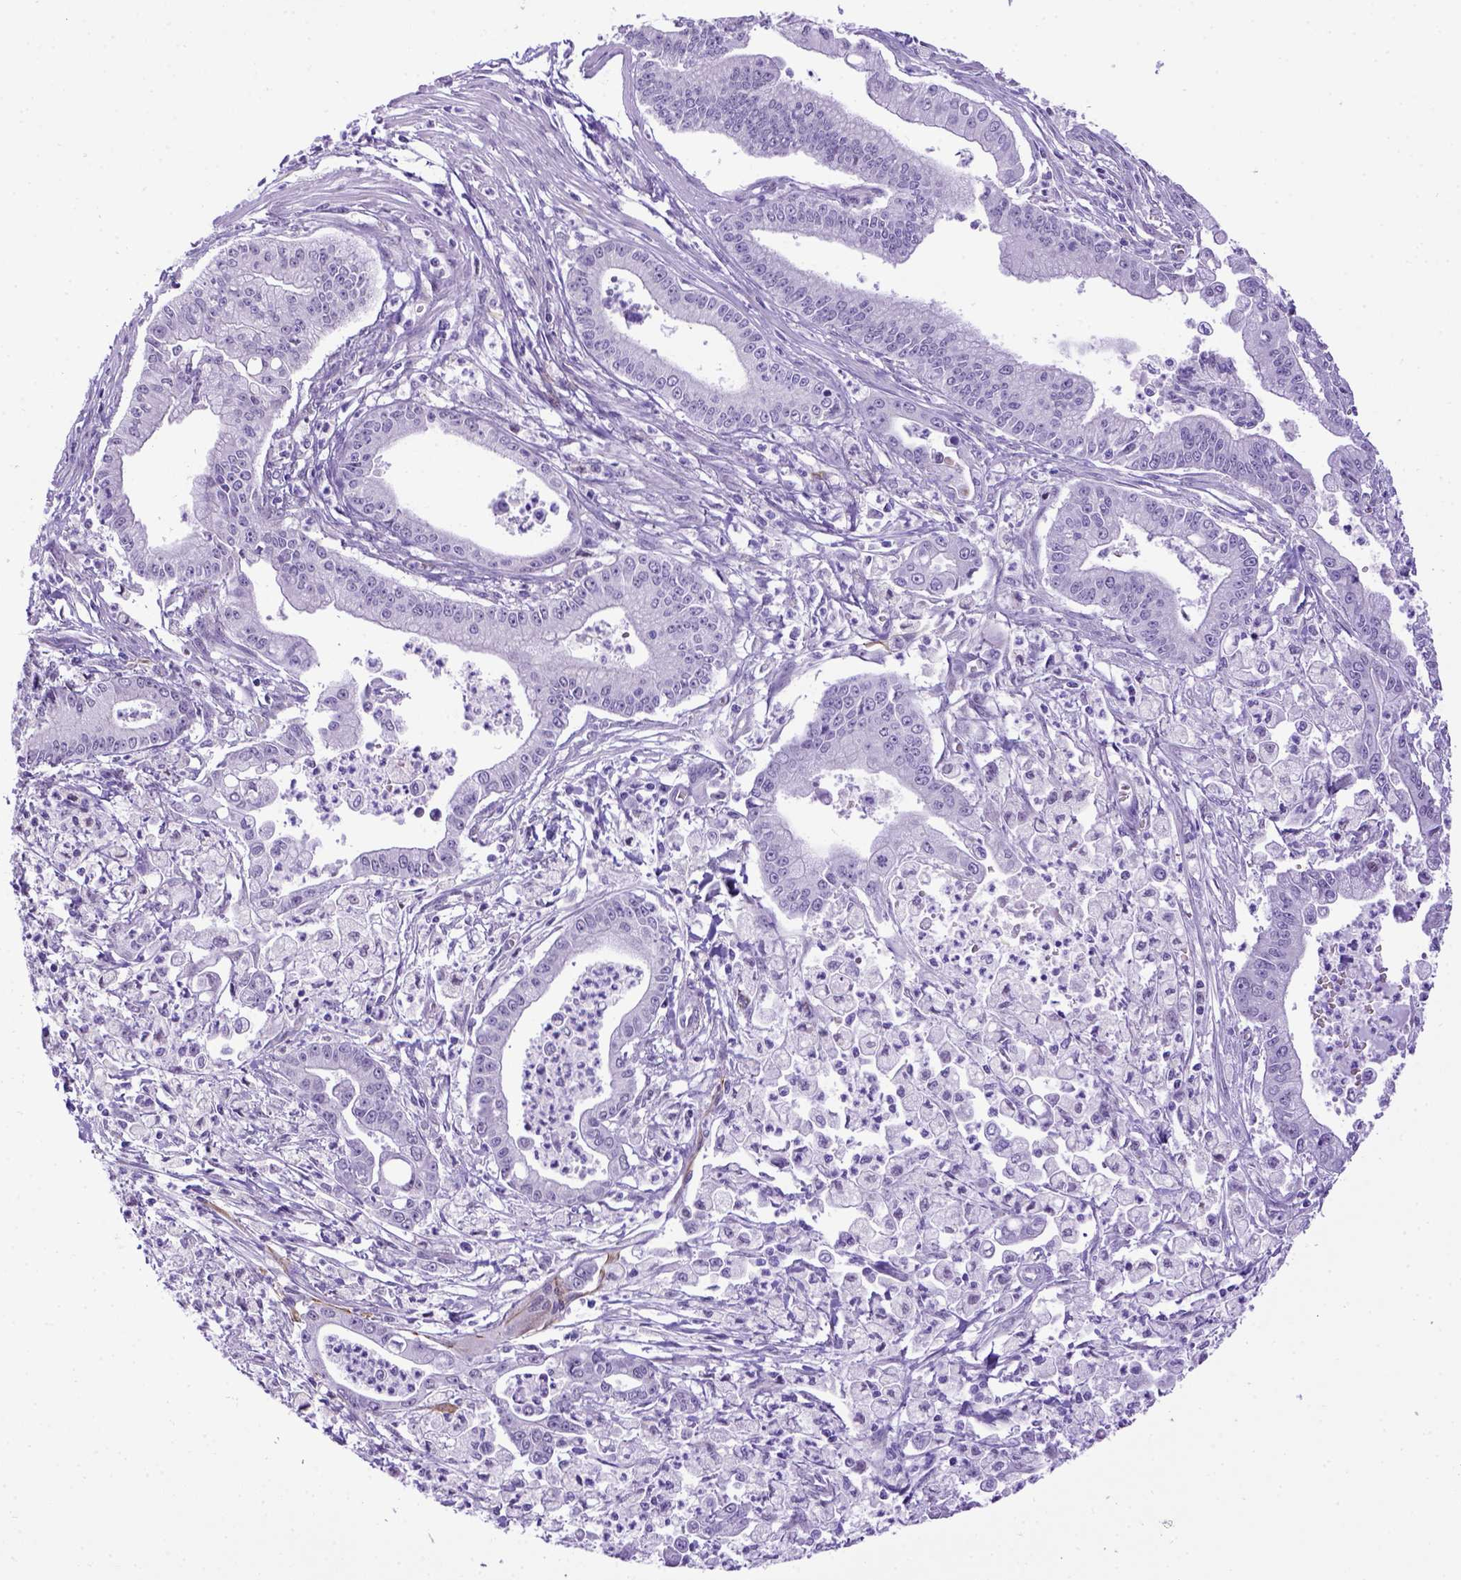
{"staining": {"intensity": "negative", "quantity": "none", "location": "none"}, "tissue": "pancreatic cancer", "cell_type": "Tumor cells", "image_type": "cancer", "snomed": [{"axis": "morphology", "description": "Adenocarcinoma, NOS"}, {"axis": "topography", "description": "Pancreas"}], "caption": "DAB (3,3'-diaminobenzidine) immunohistochemical staining of human adenocarcinoma (pancreatic) displays no significant staining in tumor cells.", "gene": "ADAM12", "patient": {"sex": "female", "age": 65}}